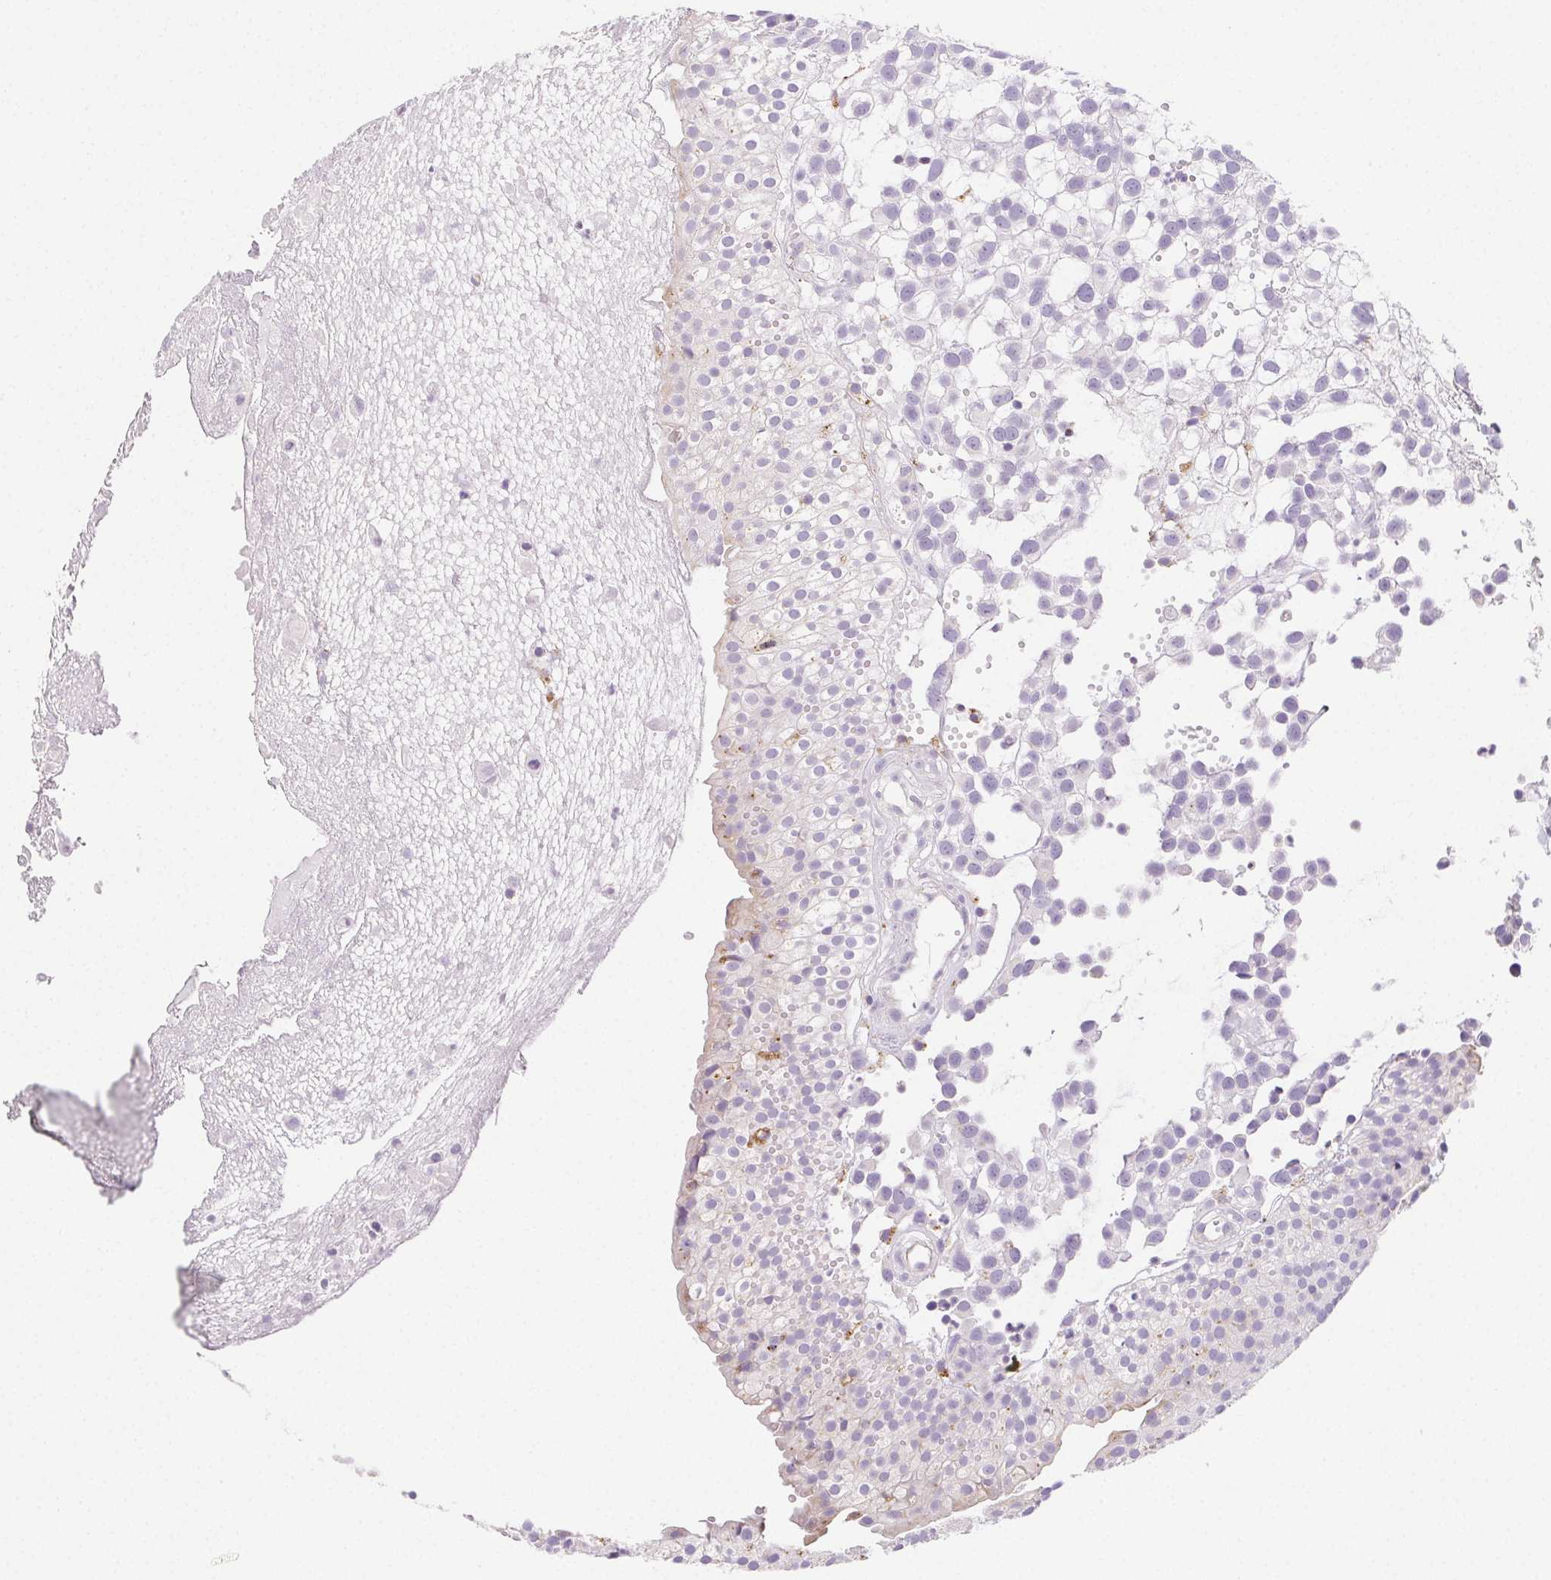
{"staining": {"intensity": "negative", "quantity": "none", "location": "none"}, "tissue": "urothelial cancer", "cell_type": "Tumor cells", "image_type": "cancer", "snomed": [{"axis": "morphology", "description": "Urothelial carcinoma, High grade"}, {"axis": "topography", "description": "Urinary bladder"}], "caption": "High magnification brightfield microscopy of urothelial carcinoma (high-grade) stained with DAB (3,3'-diaminobenzidine) (brown) and counterstained with hematoxylin (blue): tumor cells show no significant staining.", "gene": "LIPA", "patient": {"sex": "male", "age": 56}}